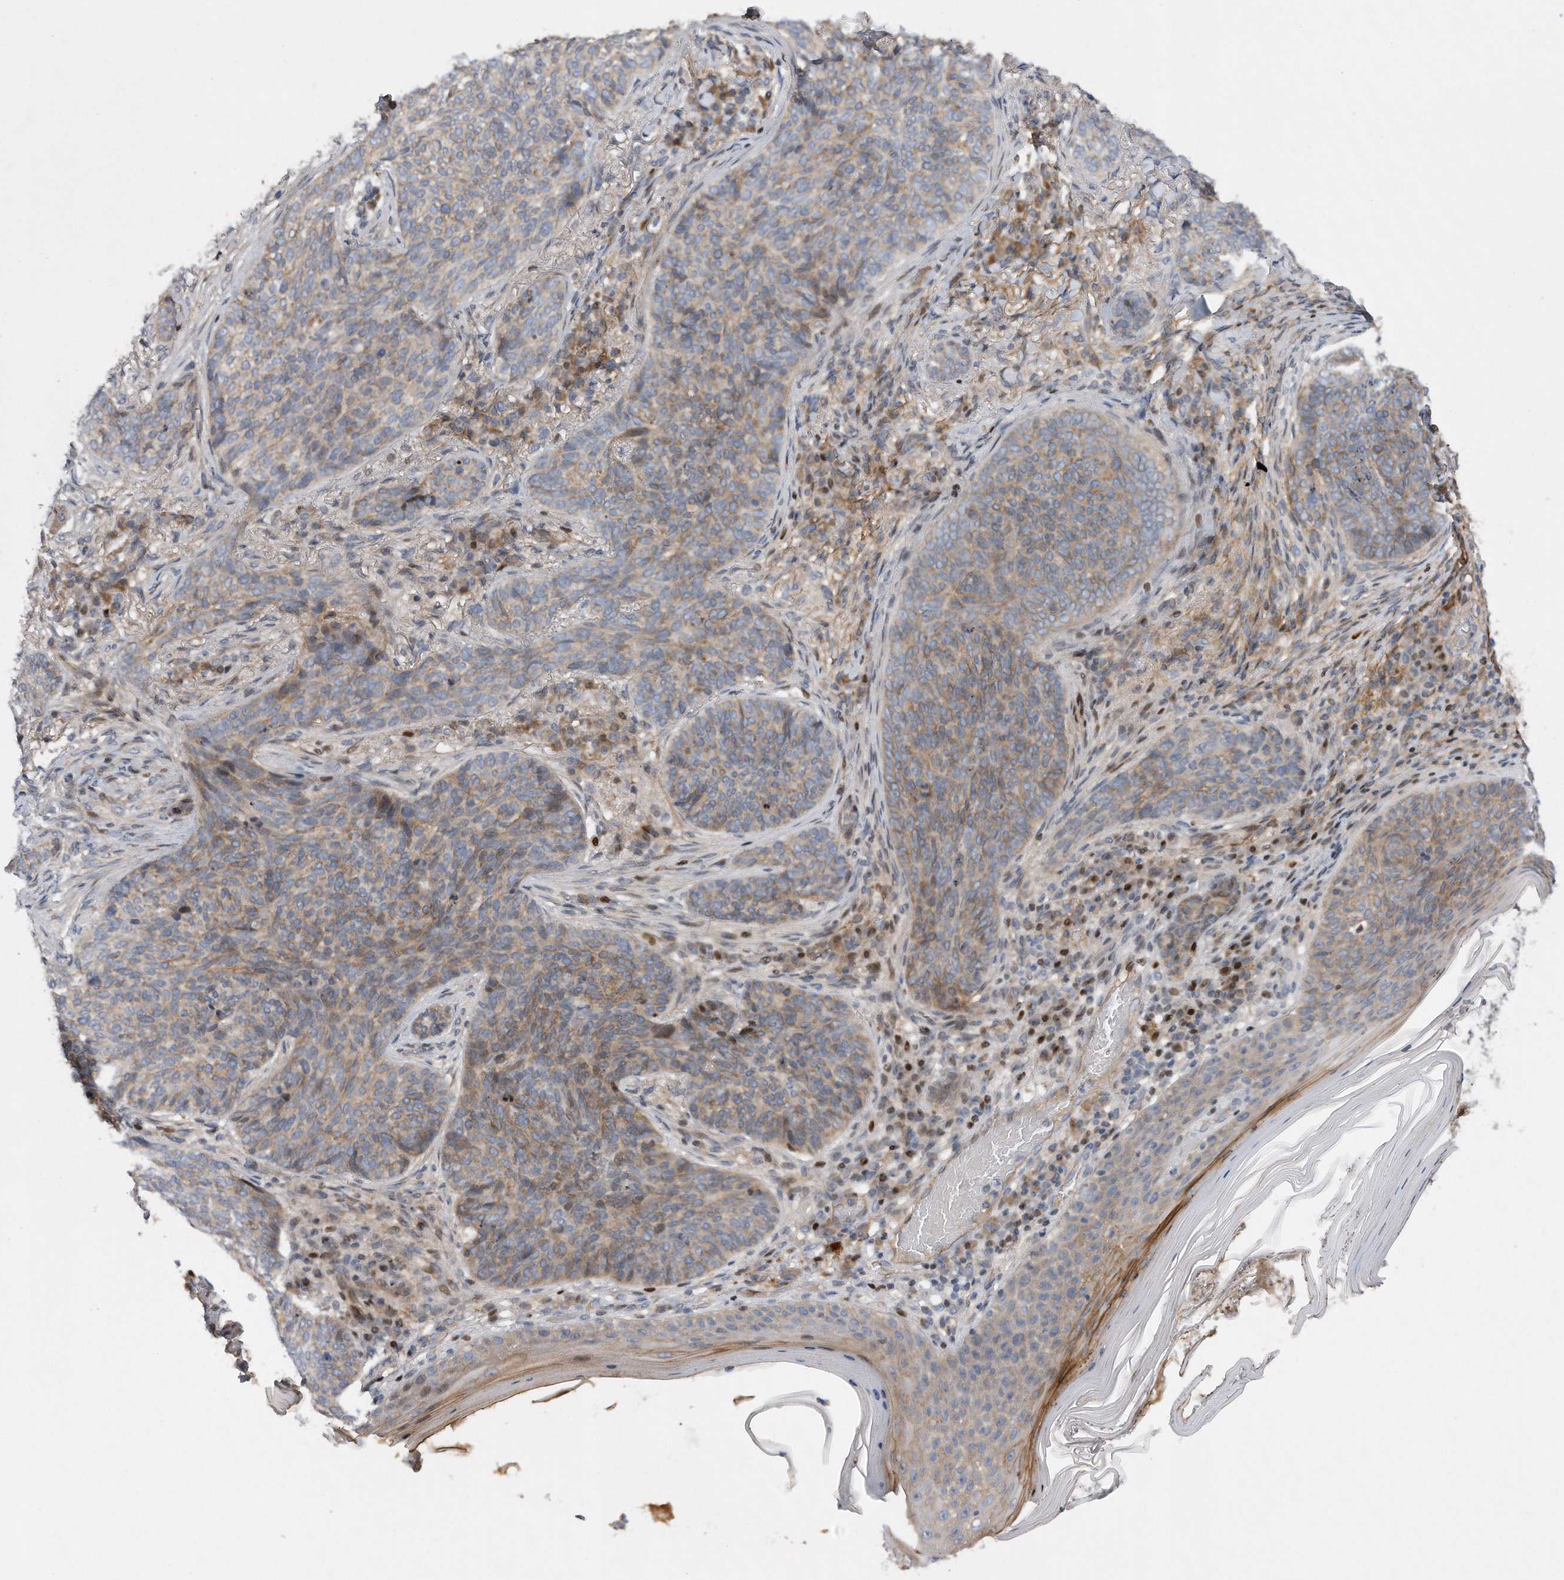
{"staining": {"intensity": "negative", "quantity": "none", "location": "none"}, "tissue": "skin cancer", "cell_type": "Tumor cells", "image_type": "cancer", "snomed": [{"axis": "morphology", "description": "Basal cell carcinoma"}, {"axis": "topography", "description": "Skin"}], "caption": "A micrograph of skin cancer (basal cell carcinoma) stained for a protein shows no brown staining in tumor cells.", "gene": "CDH12", "patient": {"sex": "male", "age": 85}}